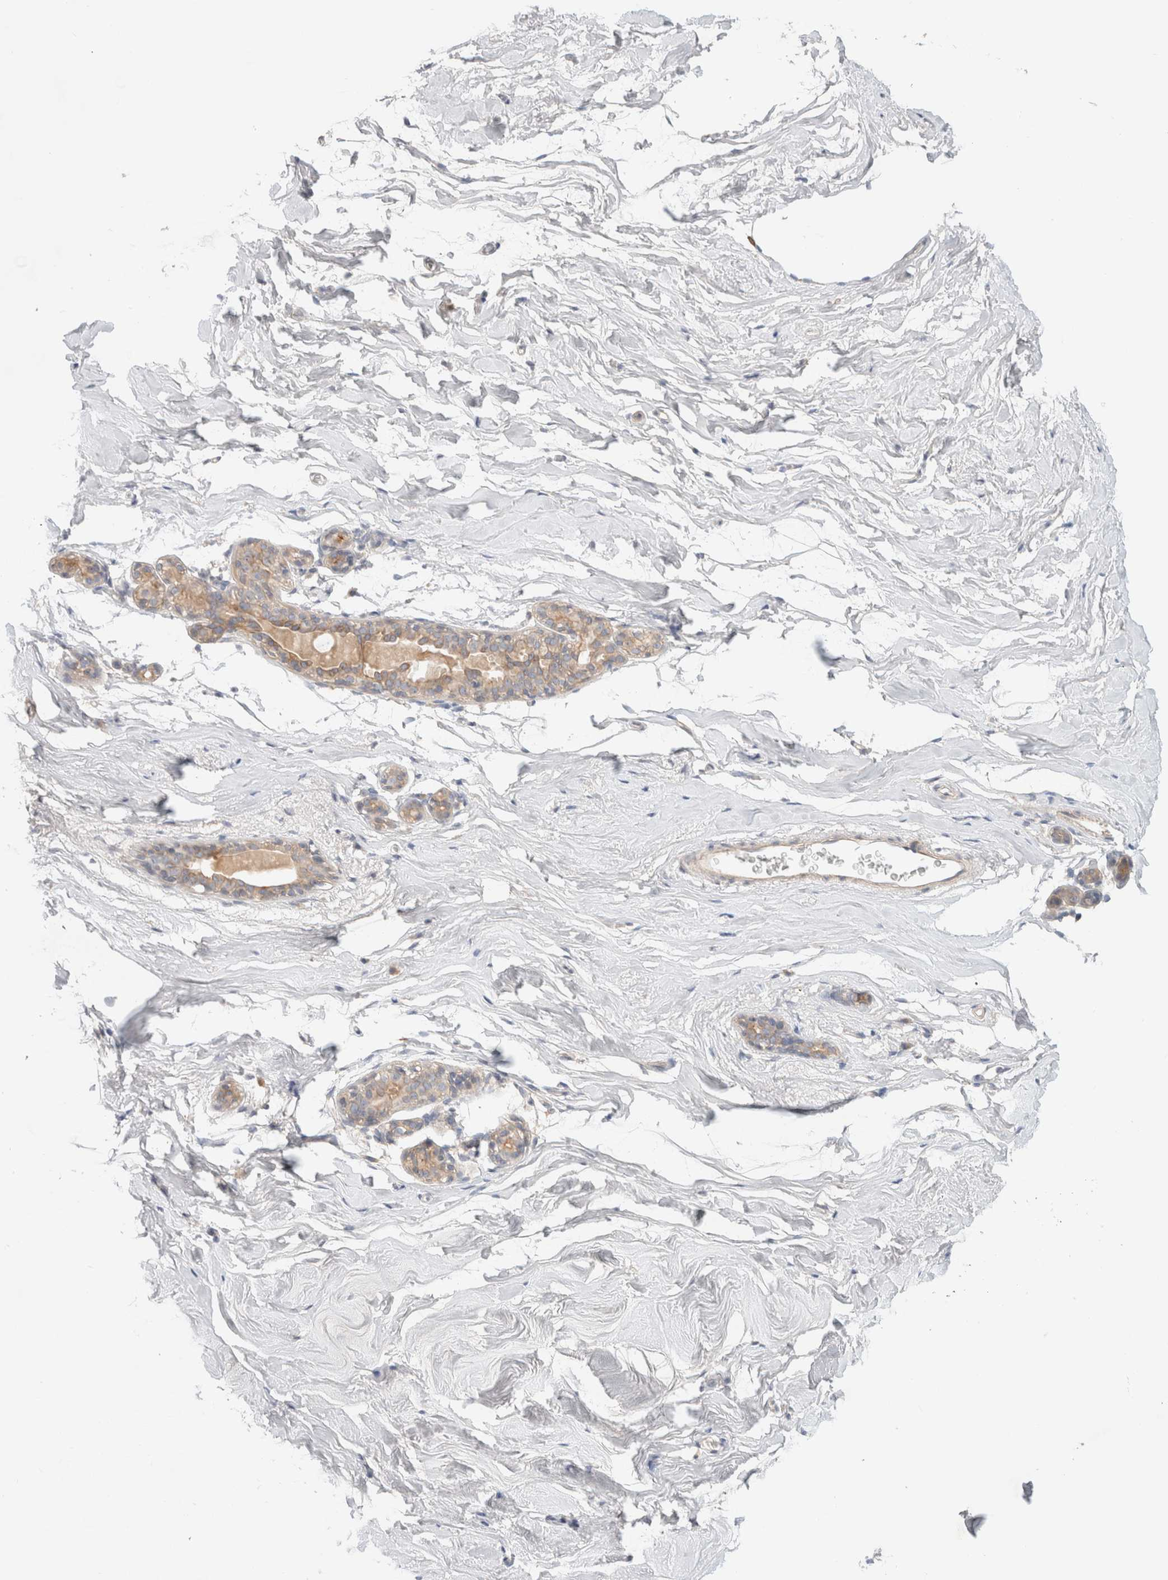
{"staining": {"intensity": "negative", "quantity": "none", "location": "none"}, "tissue": "breast", "cell_type": "Adipocytes", "image_type": "normal", "snomed": [{"axis": "morphology", "description": "Normal tissue, NOS"}, {"axis": "topography", "description": "Breast"}], "caption": "A high-resolution histopathology image shows immunohistochemistry staining of unremarkable breast, which demonstrates no significant expression in adipocytes.", "gene": "MARK3", "patient": {"sex": "female", "age": 62}}